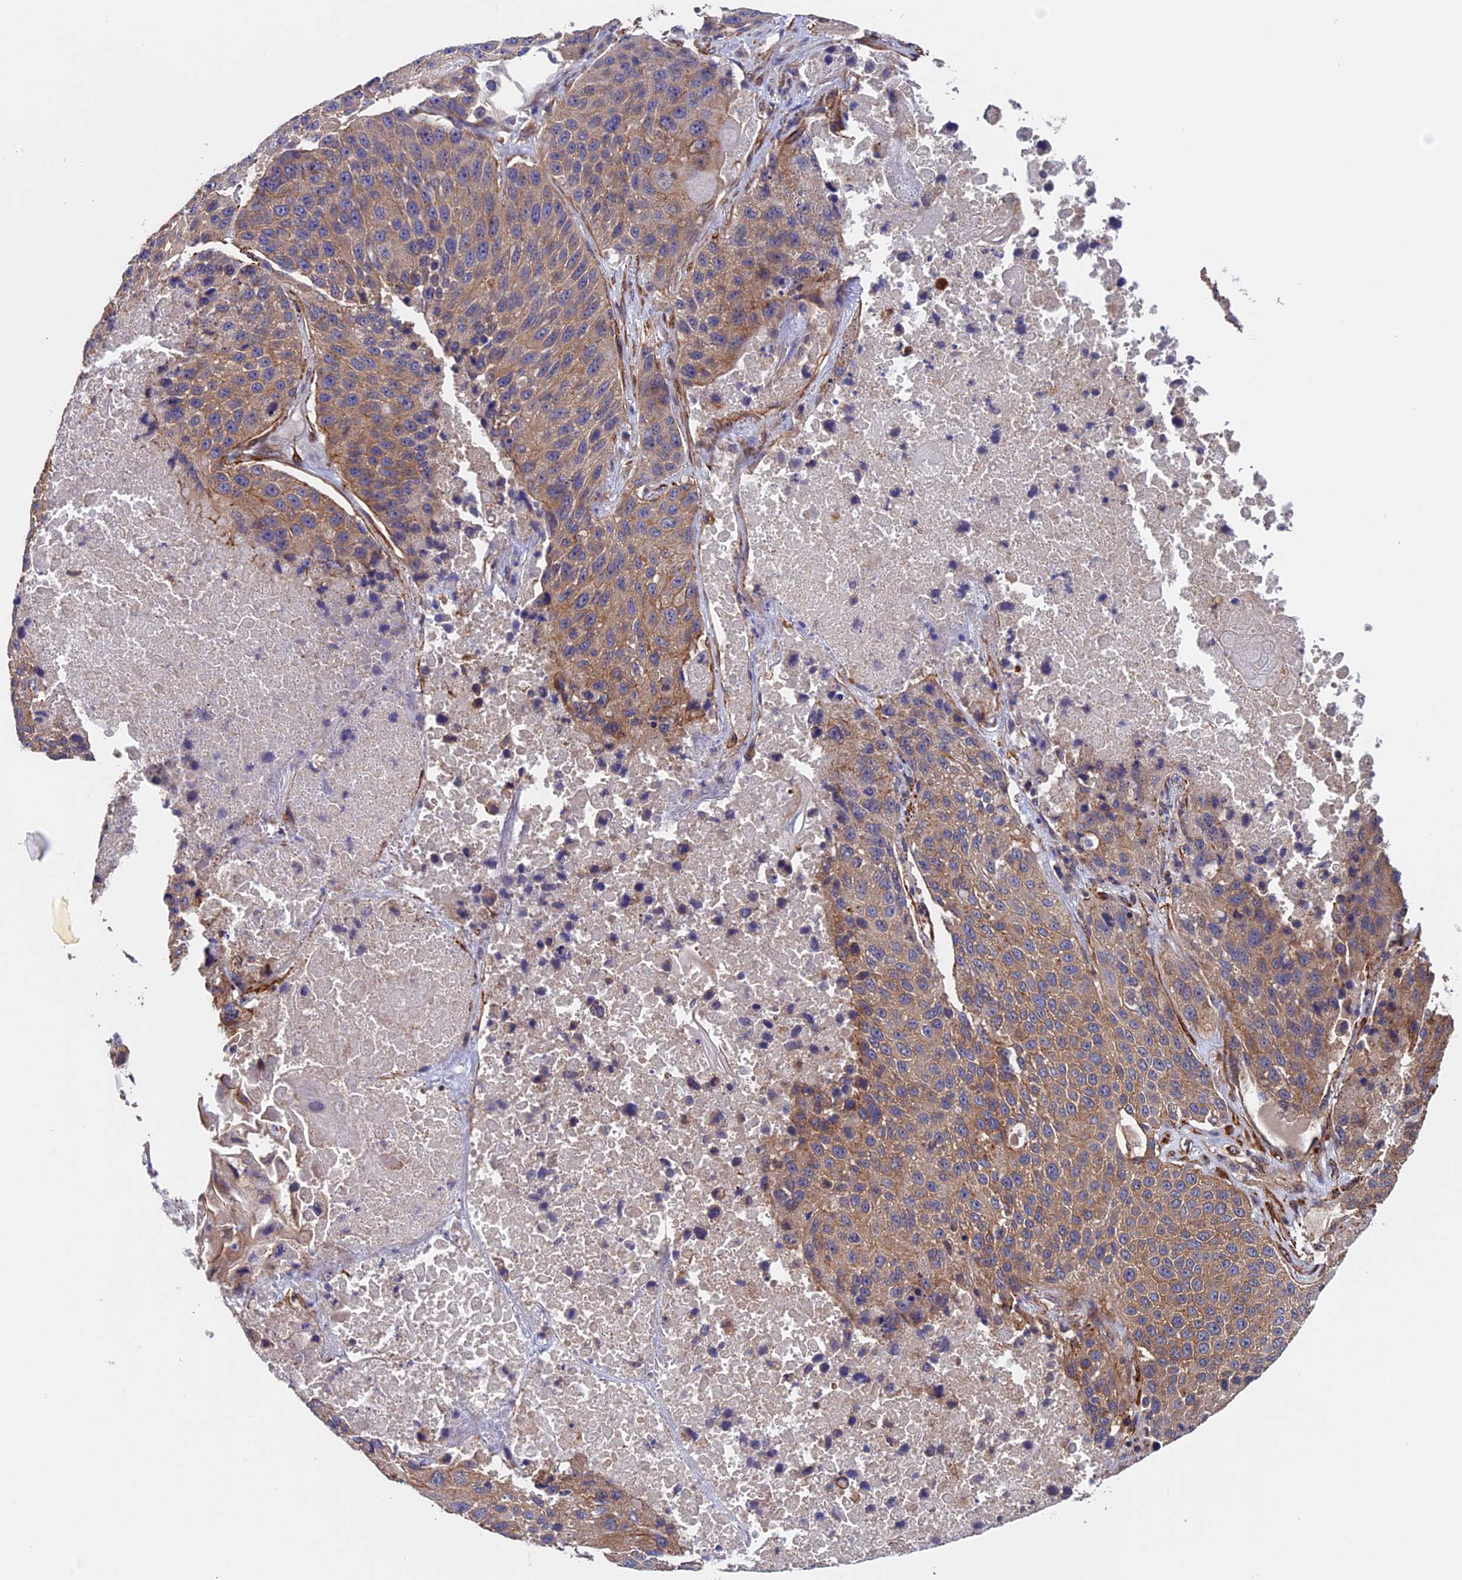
{"staining": {"intensity": "moderate", "quantity": ">75%", "location": "cytoplasmic/membranous"}, "tissue": "lung cancer", "cell_type": "Tumor cells", "image_type": "cancer", "snomed": [{"axis": "morphology", "description": "Squamous cell carcinoma, NOS"}, {"axis": "topography", "description": "Lung"}], "caption": "Protein analysis of lung cancer (squamous cell carcinoma) tissue reveals moderate cytoplasmic/membranous expression in about >75% of tumor cells. (DAB (3,3'-diaminobenzidine) IHC, brown staining for protein, blue staining for nuclei).", "gene": "SLC9A5", "patient": {"sex": "male", "age": 61}}